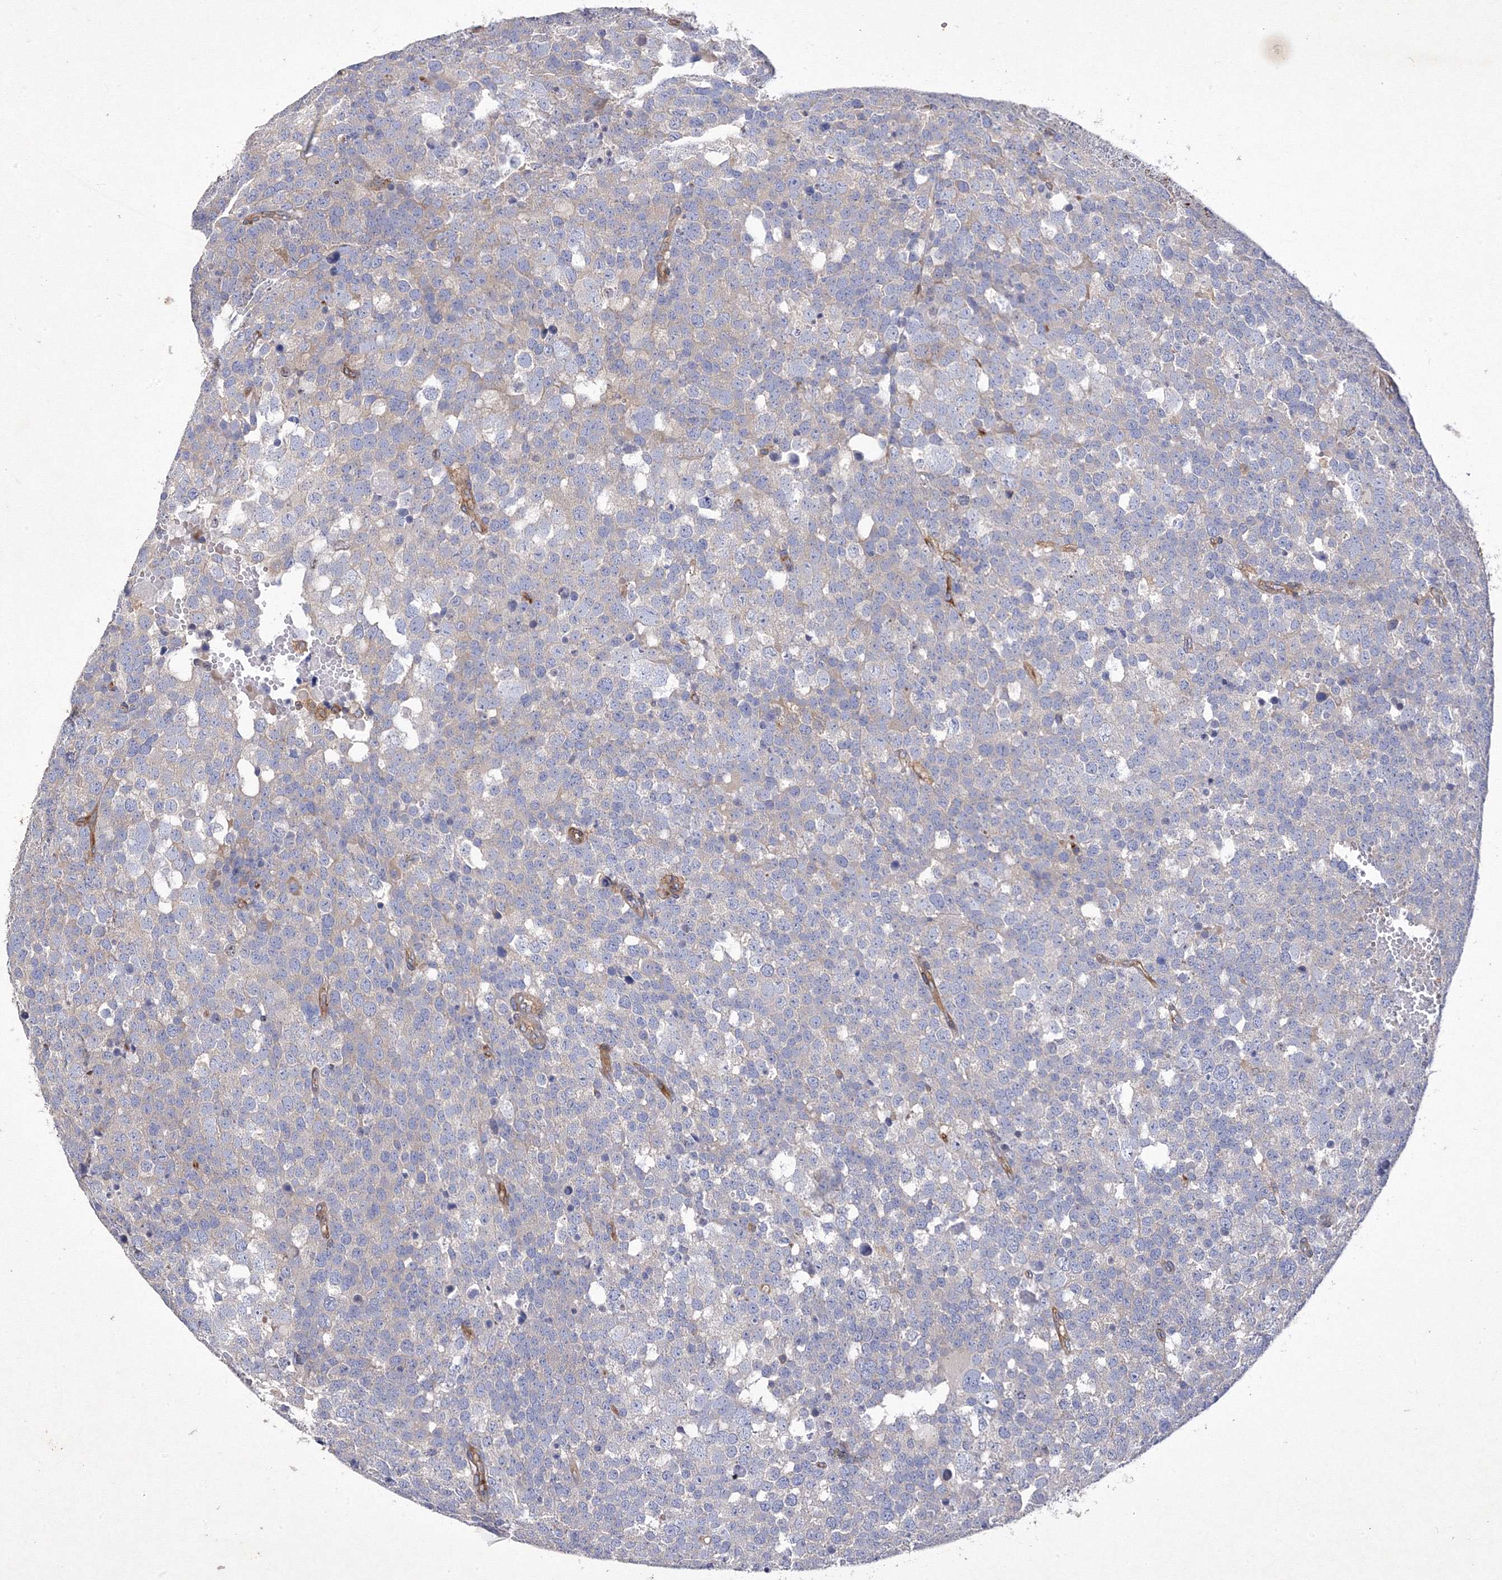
{"staining": {"intensity": "negative", "quantity": "none", "location": "none"}, "tissue": "testis cancer", "cell_type": "Tumor cells", "image_type": "cancer", "snomed": [{"axis": "morphology", "description": "Seminoma, NOS"}, {"axis": "topography", "description": "Testis"}], "caption": "Immunohistochemical staining of testis cancer (seminoma) exhibits no significant staining in tumor cells.", "gene": "SNX18", "patient": {"sex": "male", "age": 71}}